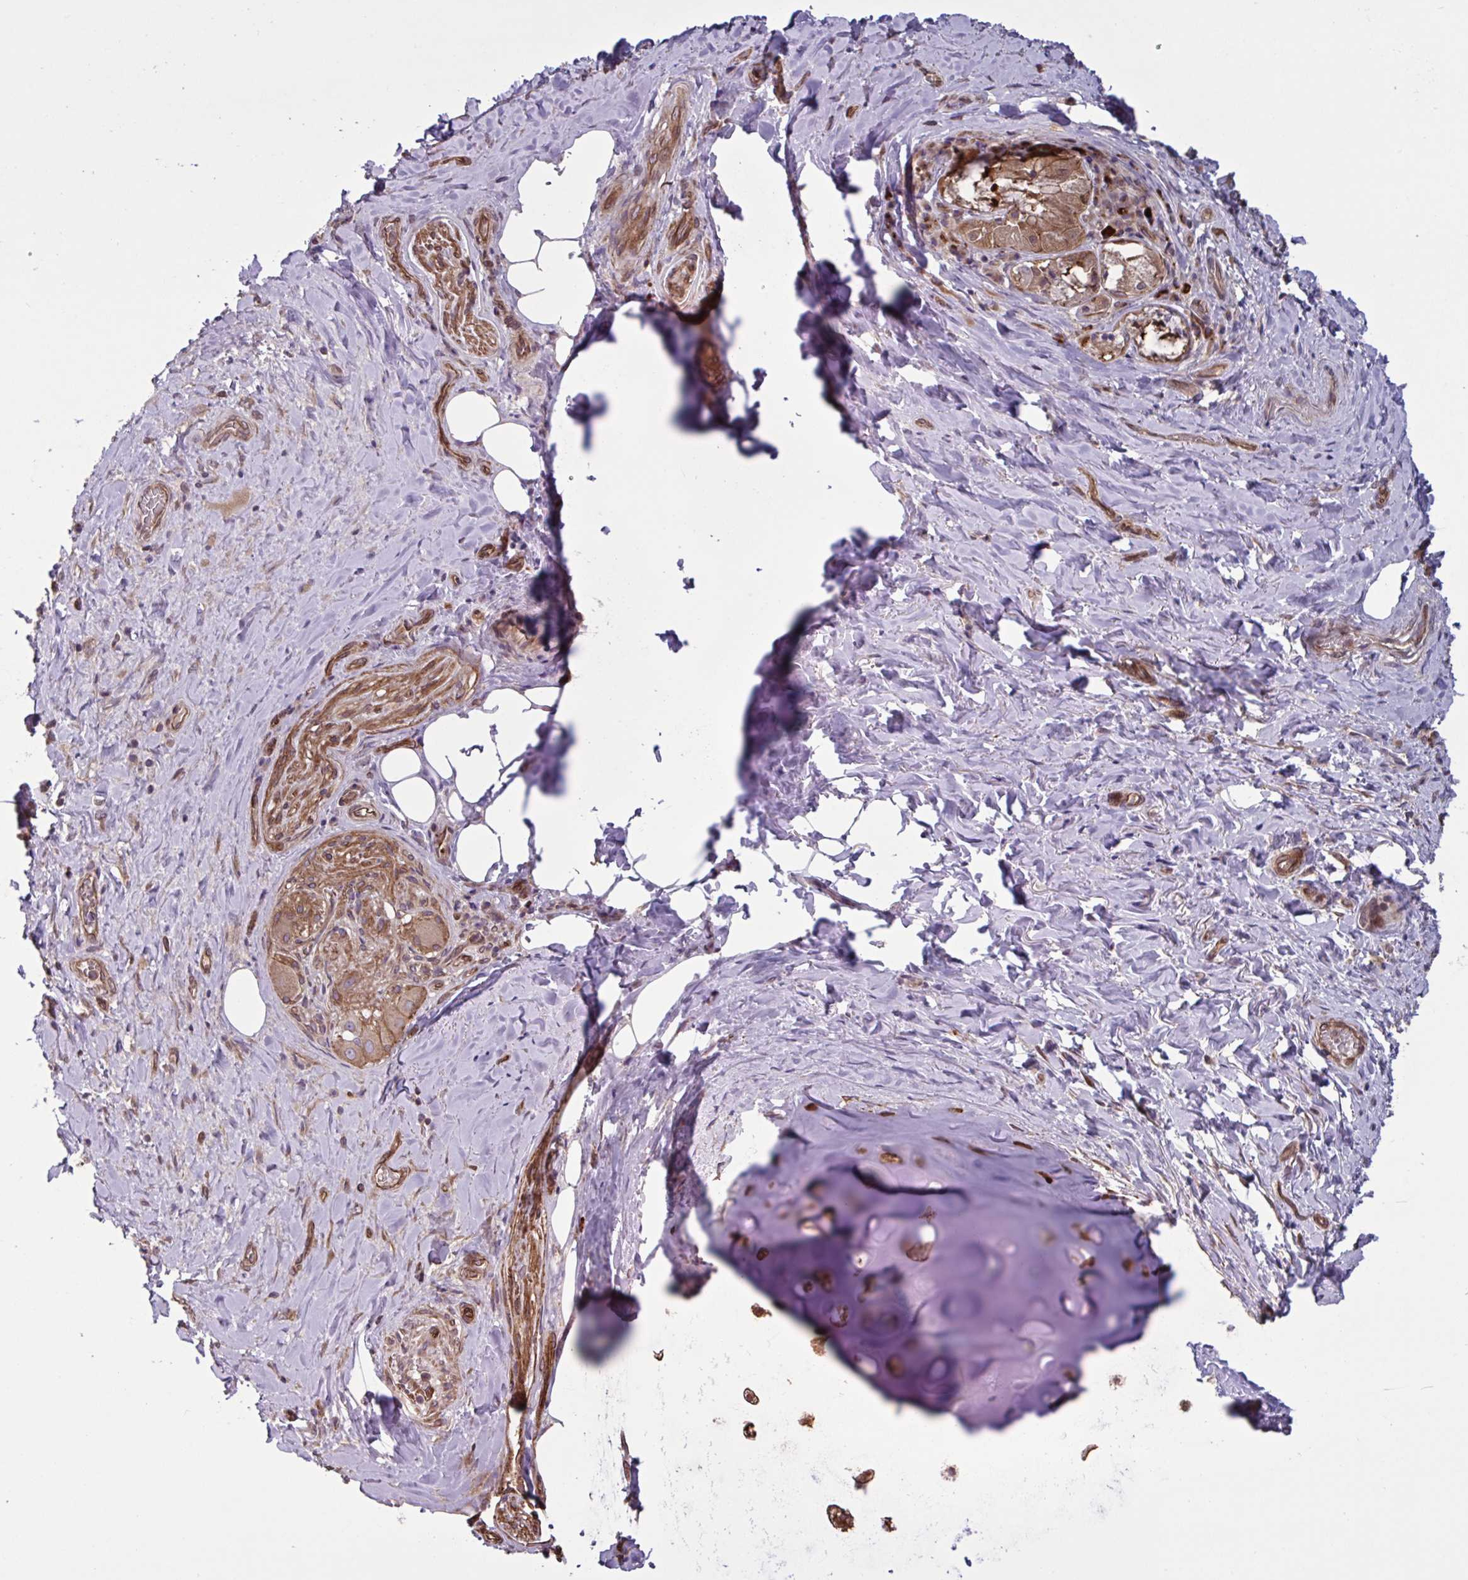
{"staining": {"intensity": "negative", "quantity": "none", "location": "none"}, "tissue": "adipose tissue", "cell_type": "Adipocytes", "image_type": "normal", "snomed": [{"axis": "morphology", "description": "Normal tissue, NOS"}, {"axis": "topography", "description": "Cartilage tissue"}, {"axis": "topography", "description": "Bronchus"}], "caption": "A high-resolution image shows immunohistochemistry staining of benign adipose tissue, which exhibits no significant staining in adipocytes.", "gene": "GLTP", "patient": {"sex": "male", "age": 64}}